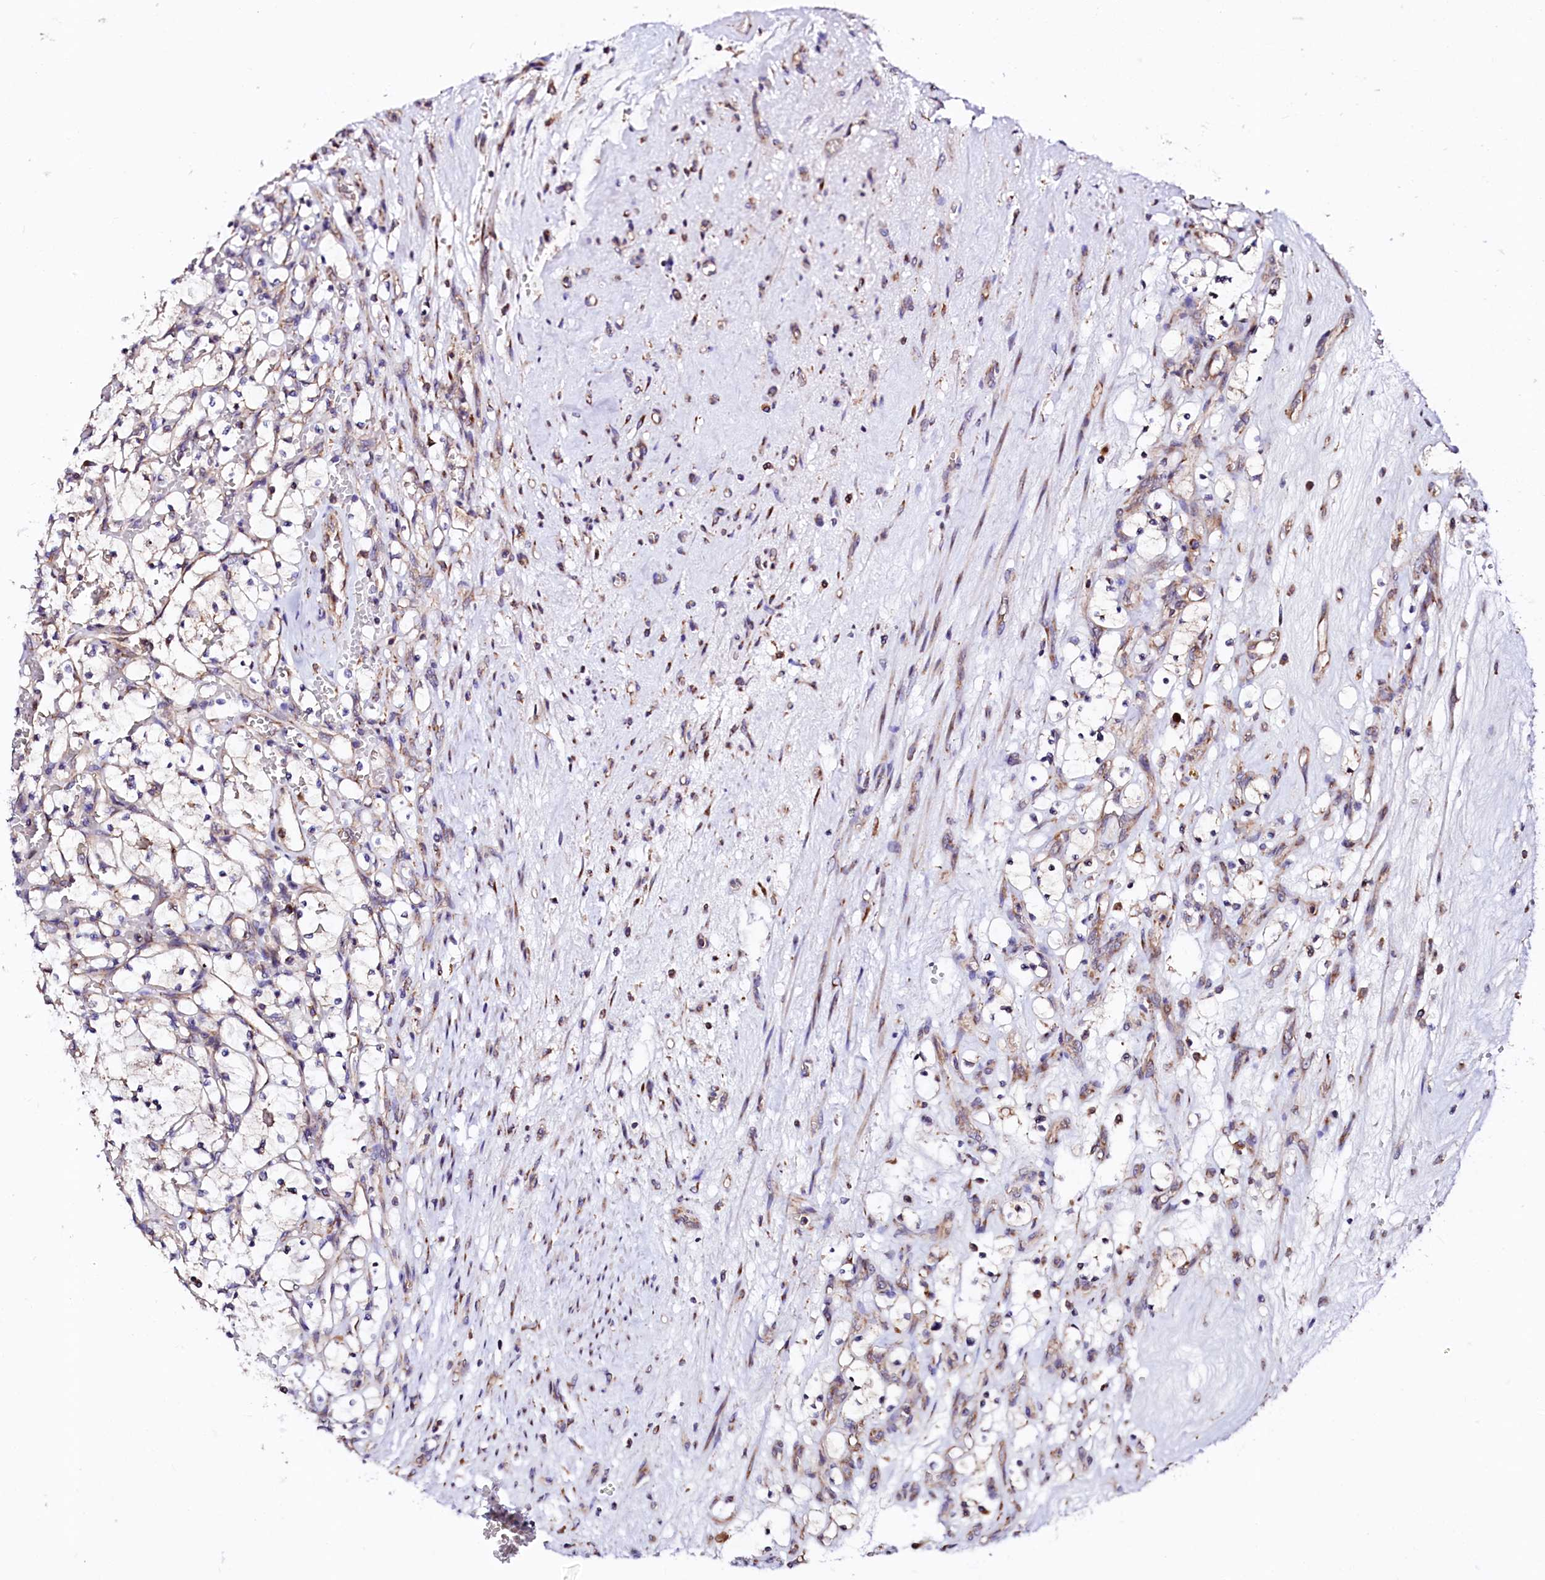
{"staining": {"intensity": "negative", "quantity": "none", "location": "none"}, "tissue": "renal cancer", "cell_type": "Tumor cells", "image_type": "cancer", "snomed": [{"axis": "morphology", "description": "Adenocarcinoma, NOS"}, {"axis": "topography", "description": "Kidney"}], "caption": "High magnification brightfield microscopy of renal cancer stained with DAB (3,3'-diaminobenzidine) (brown) and counterstained with hematoxylin (blue): tumor cells show no significant expression. The staining was performed using DAB to visualize the protein expression in brown, while the nuclei were stained in blue with hematoxylin (Magnification: 20x).", "gene": "UBE3C", "patient": {"sex": "female", "age": 69}}